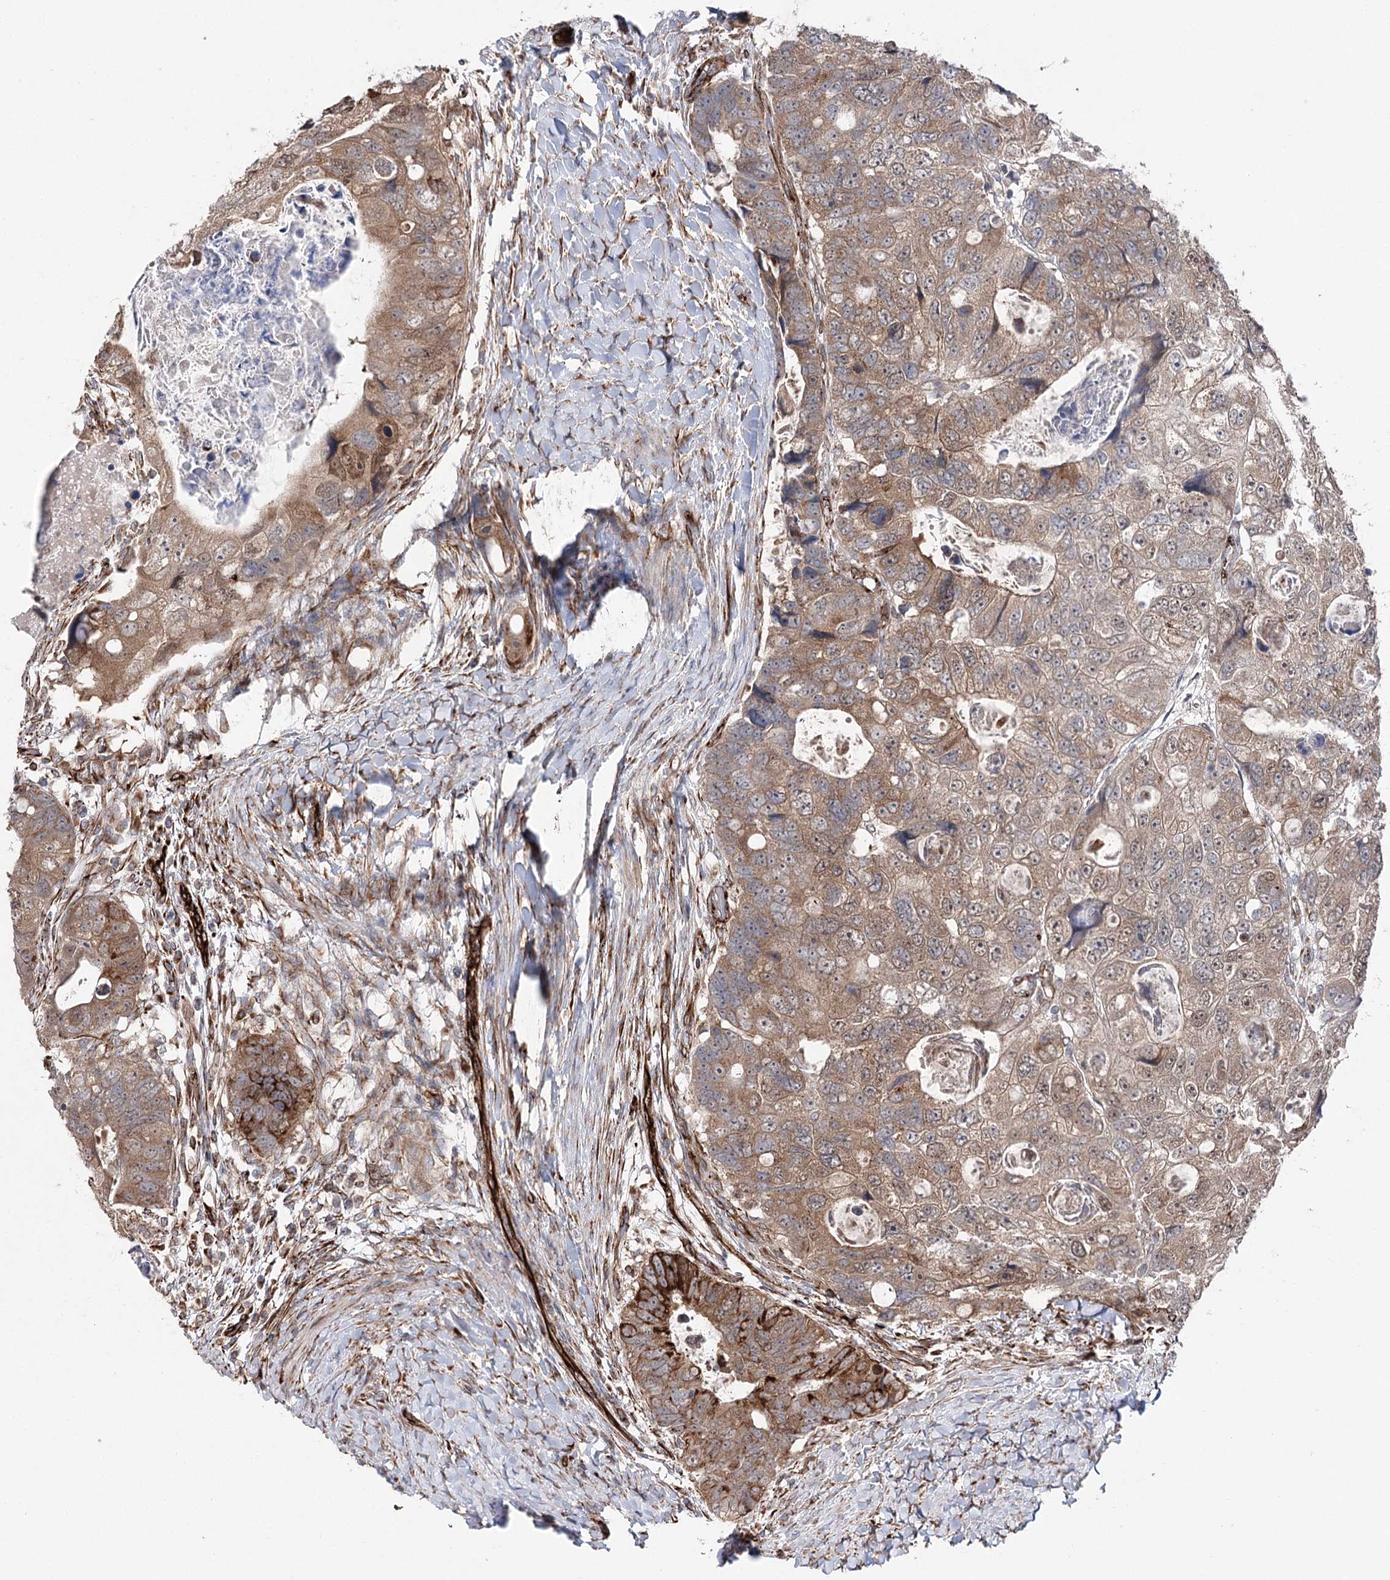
{"staining": {"intensity": "moderate", "quantity": ">75%", "location": "cytoplasmic/membranous,nuclear"}, "tissue": "colorectal cancer", "cell_type": "Tumor cells", "image_type": "cancer", "snomed": [{"axis": "morphology", "description": "Adenocarcinoma, NOS"}, {"axis": "topography", "description": "Rectum"}], "caption": "Tumor cells demonstrate moderate cytoplasmic/membranous and nuclear staining in about >75% of cells in colorectal adenocarcinoma. The protein is stained brown, and the nuclei are stained in blue (DAB IHC with brightfield microscopy, high magnification).", "gene": "MIB1", "patient": {"sex": "male", "age": 59}}